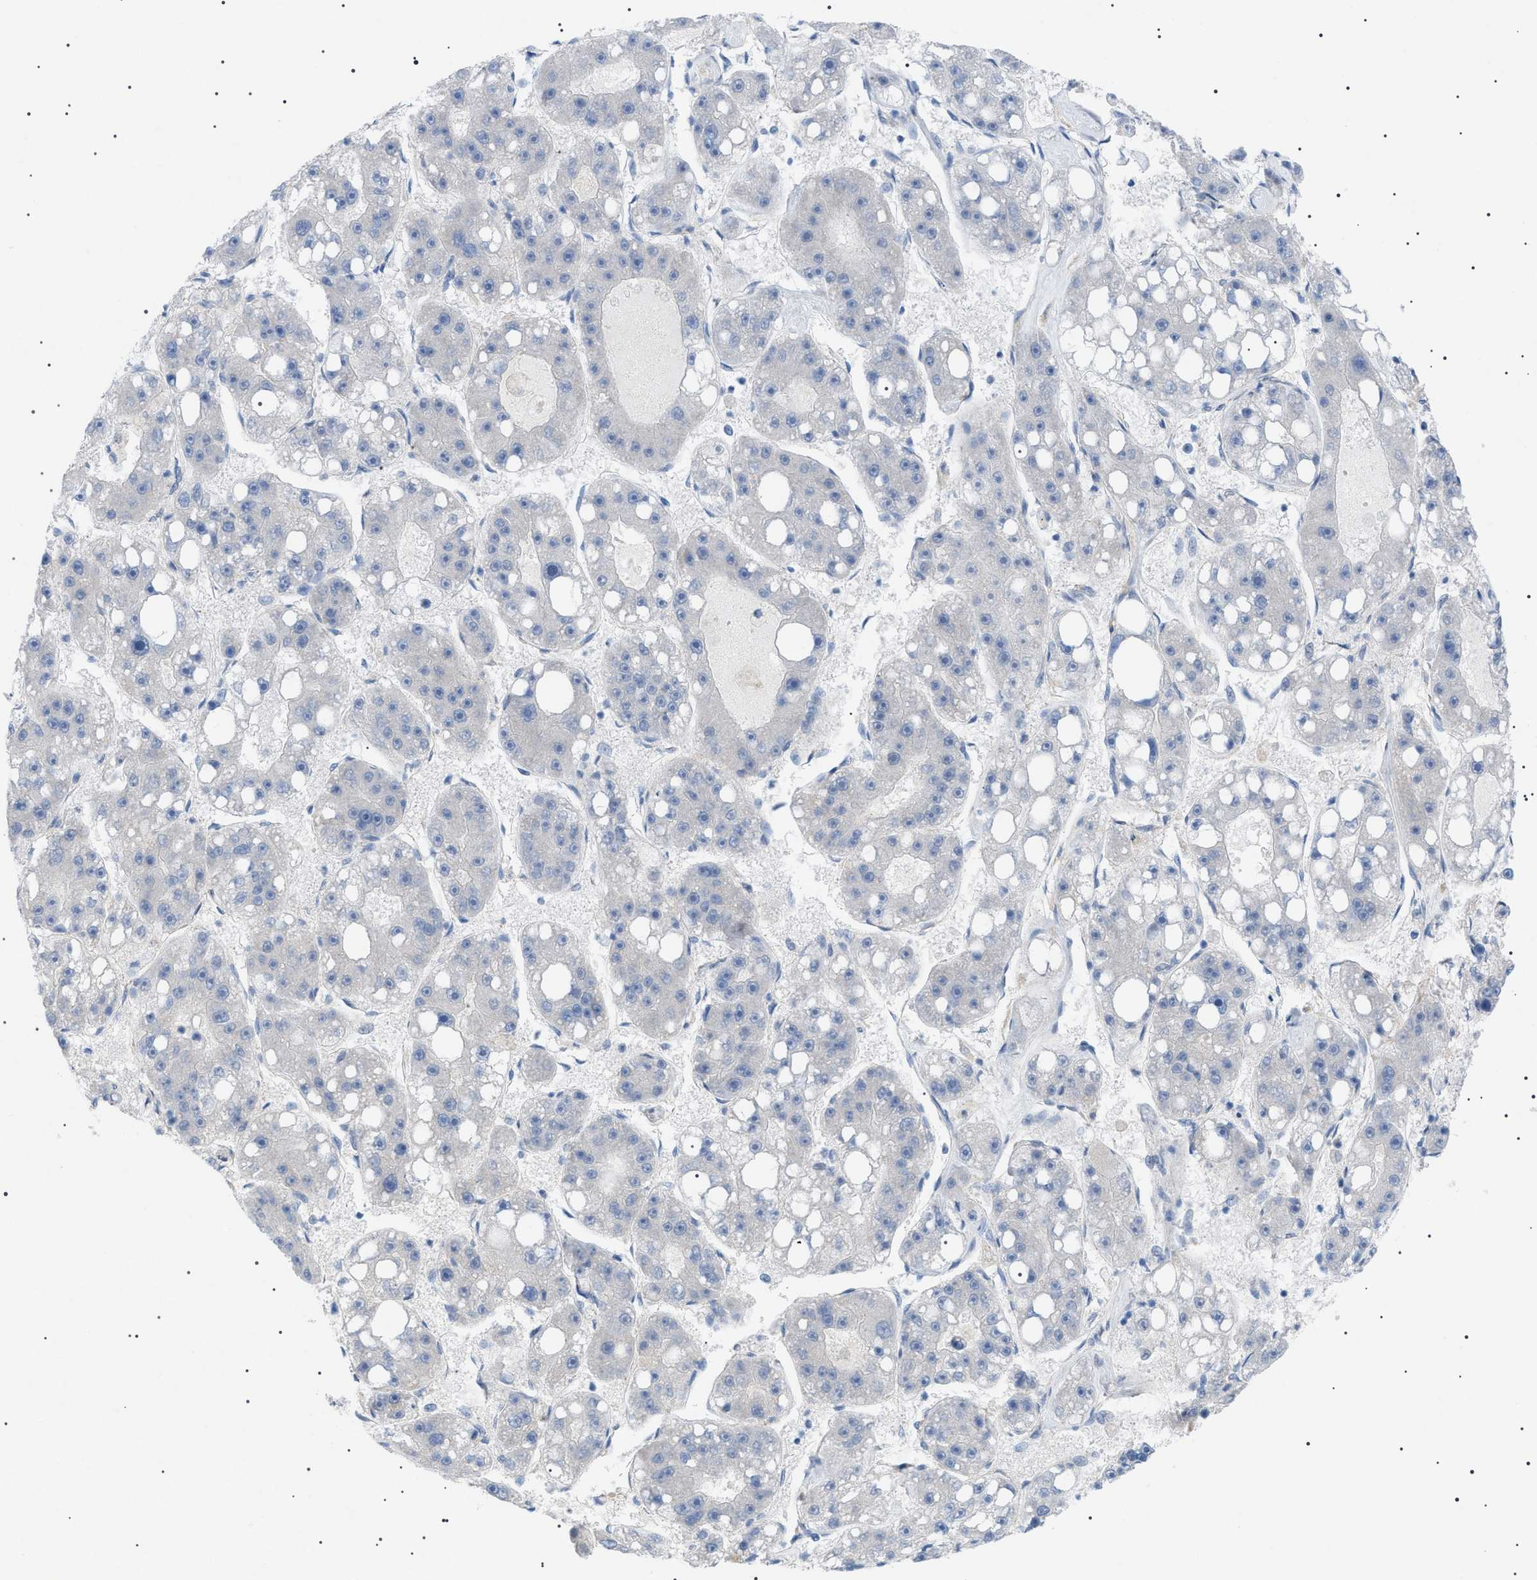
{"staining": {"intensity": "negative", "quantity": "none", "location": "none"}, "tissue": "liver cancer", "cell_type": "Tumor cells", "image_type": "cancer", "snomed": [{"axis": "morphology", "description": "Carcinoma, Hepatocellular, NOS"}, {"axis": "topography", "description": "Liver"}], "caption": "DAB (3,3'-diaminobenzidine) immunohistochemical staining of hepatocellular carcinoma (liver) shows no significant positivity in tumor cells.", "gene": "ADAMTS1", "patient": {"sex": "female", "age": 61}}